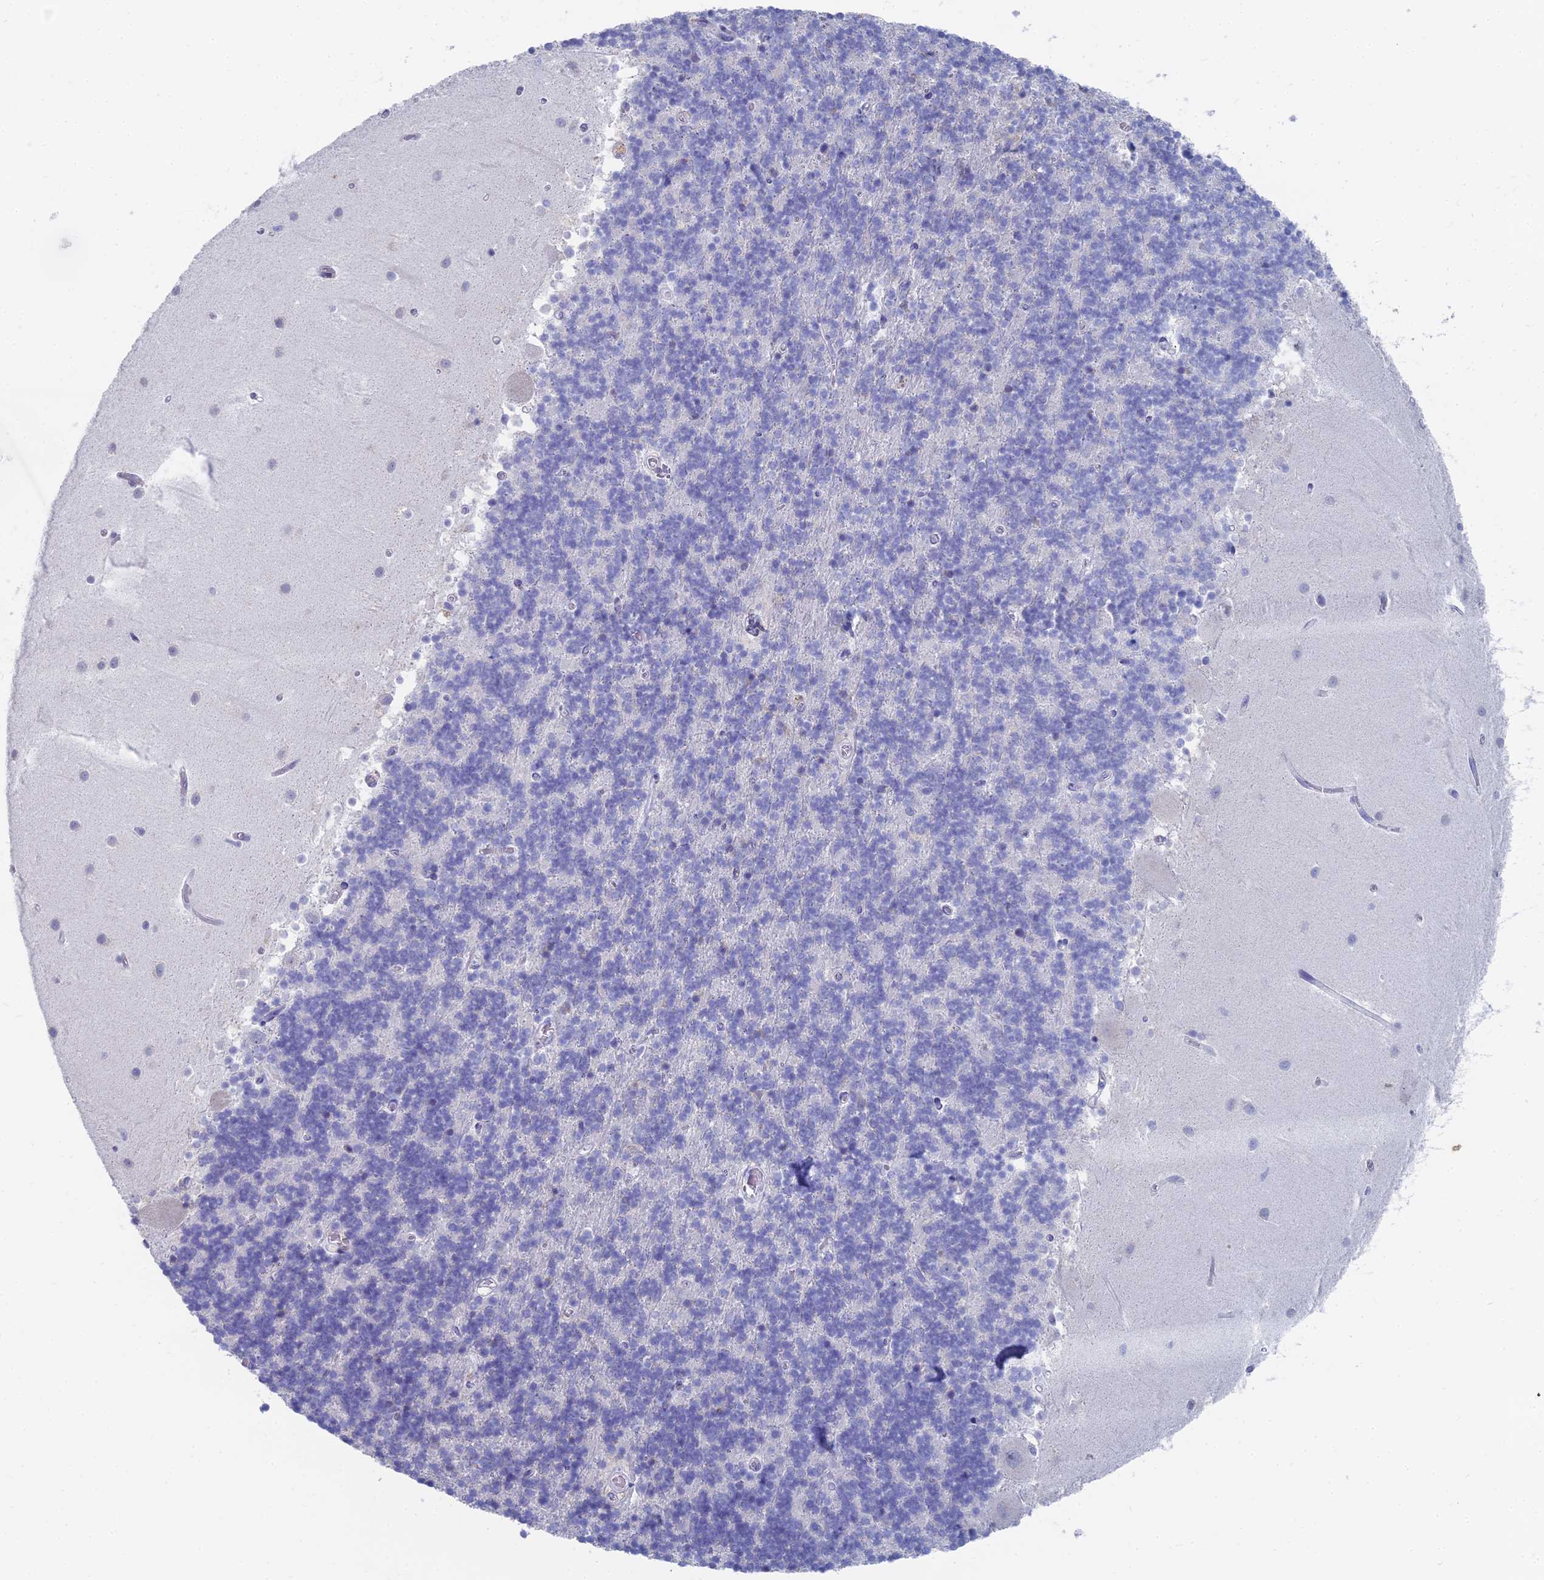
{"staining": {"intensity": "negative", "quantity": "none", "location": "none"}, "tissue": "cerebellum", "cell_type": "Cells in granular layer", "image_type": "normal", "snomed": [{"axis": "morphology", "description": "Normal tissue, NOS"}, {"axis": "topography", "description": "Cerebellum"}], "caption": "Cells in granular layer show no significant positivity in unremarkable cerebellum. (DAB (3,3'-diaminobenzidine) immunohistochemistry (IHC), high magnification).", "gene": "TNNT3", "patient": {"sex": "male", "age": 54}}